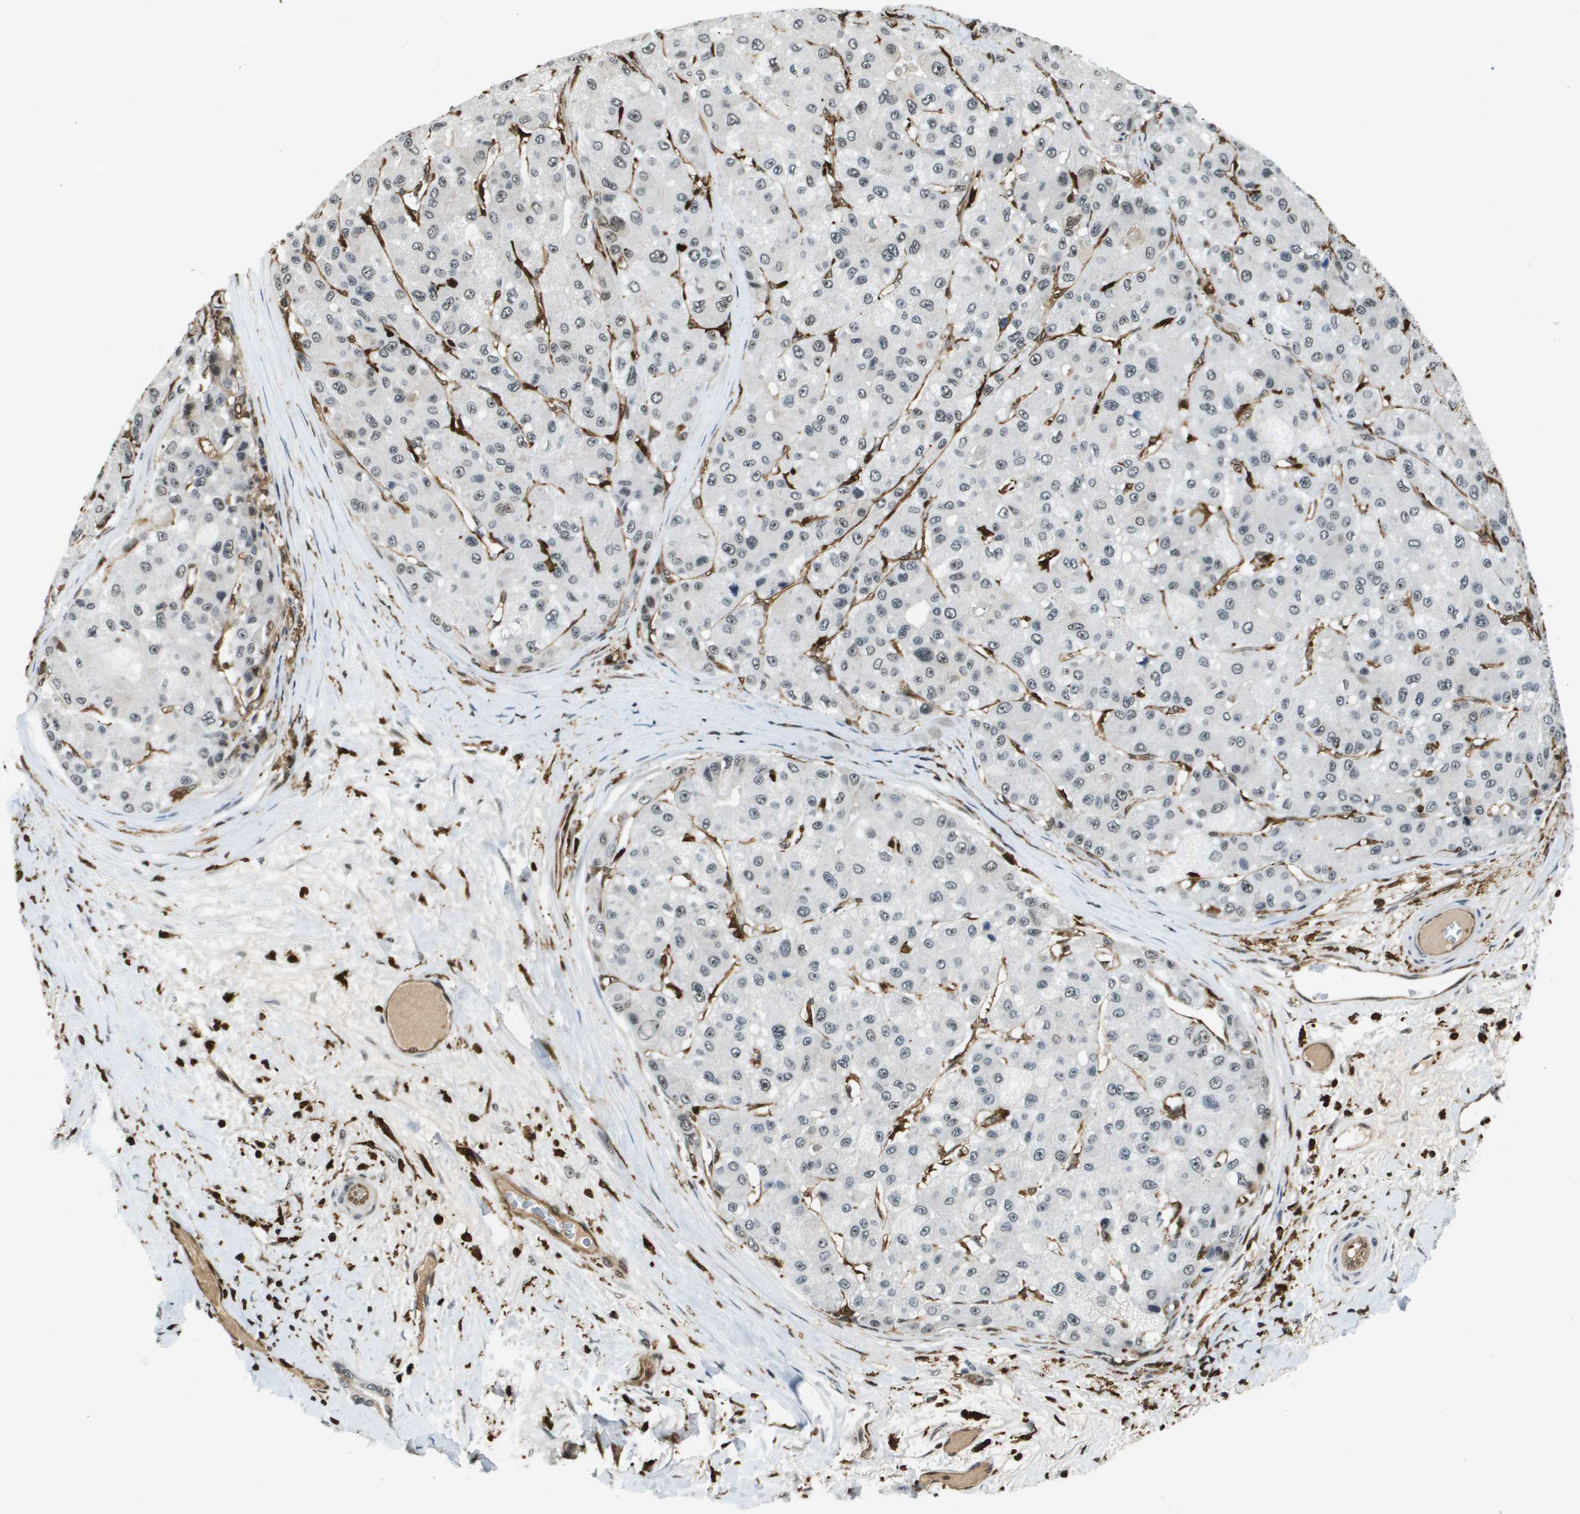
{"staining": {"intensity": "weak", "quantity": "<25%", "location": "nuclear"}, "tissue": "liver cancer", "cell_type": "Tumor cells", "image_type": "cancer", "snomed": [{"axis": "morphology", "description": "Carcinoma, Hepatocellular, NOS"}, {"axis": "topography", "description": "Liver"}], "caption": "Tumor cells are negative for brown protein staining in hepatocellular carcinoma (liver).", "gene": "EP400", "patient": {"sex": "male", "age": 80}}